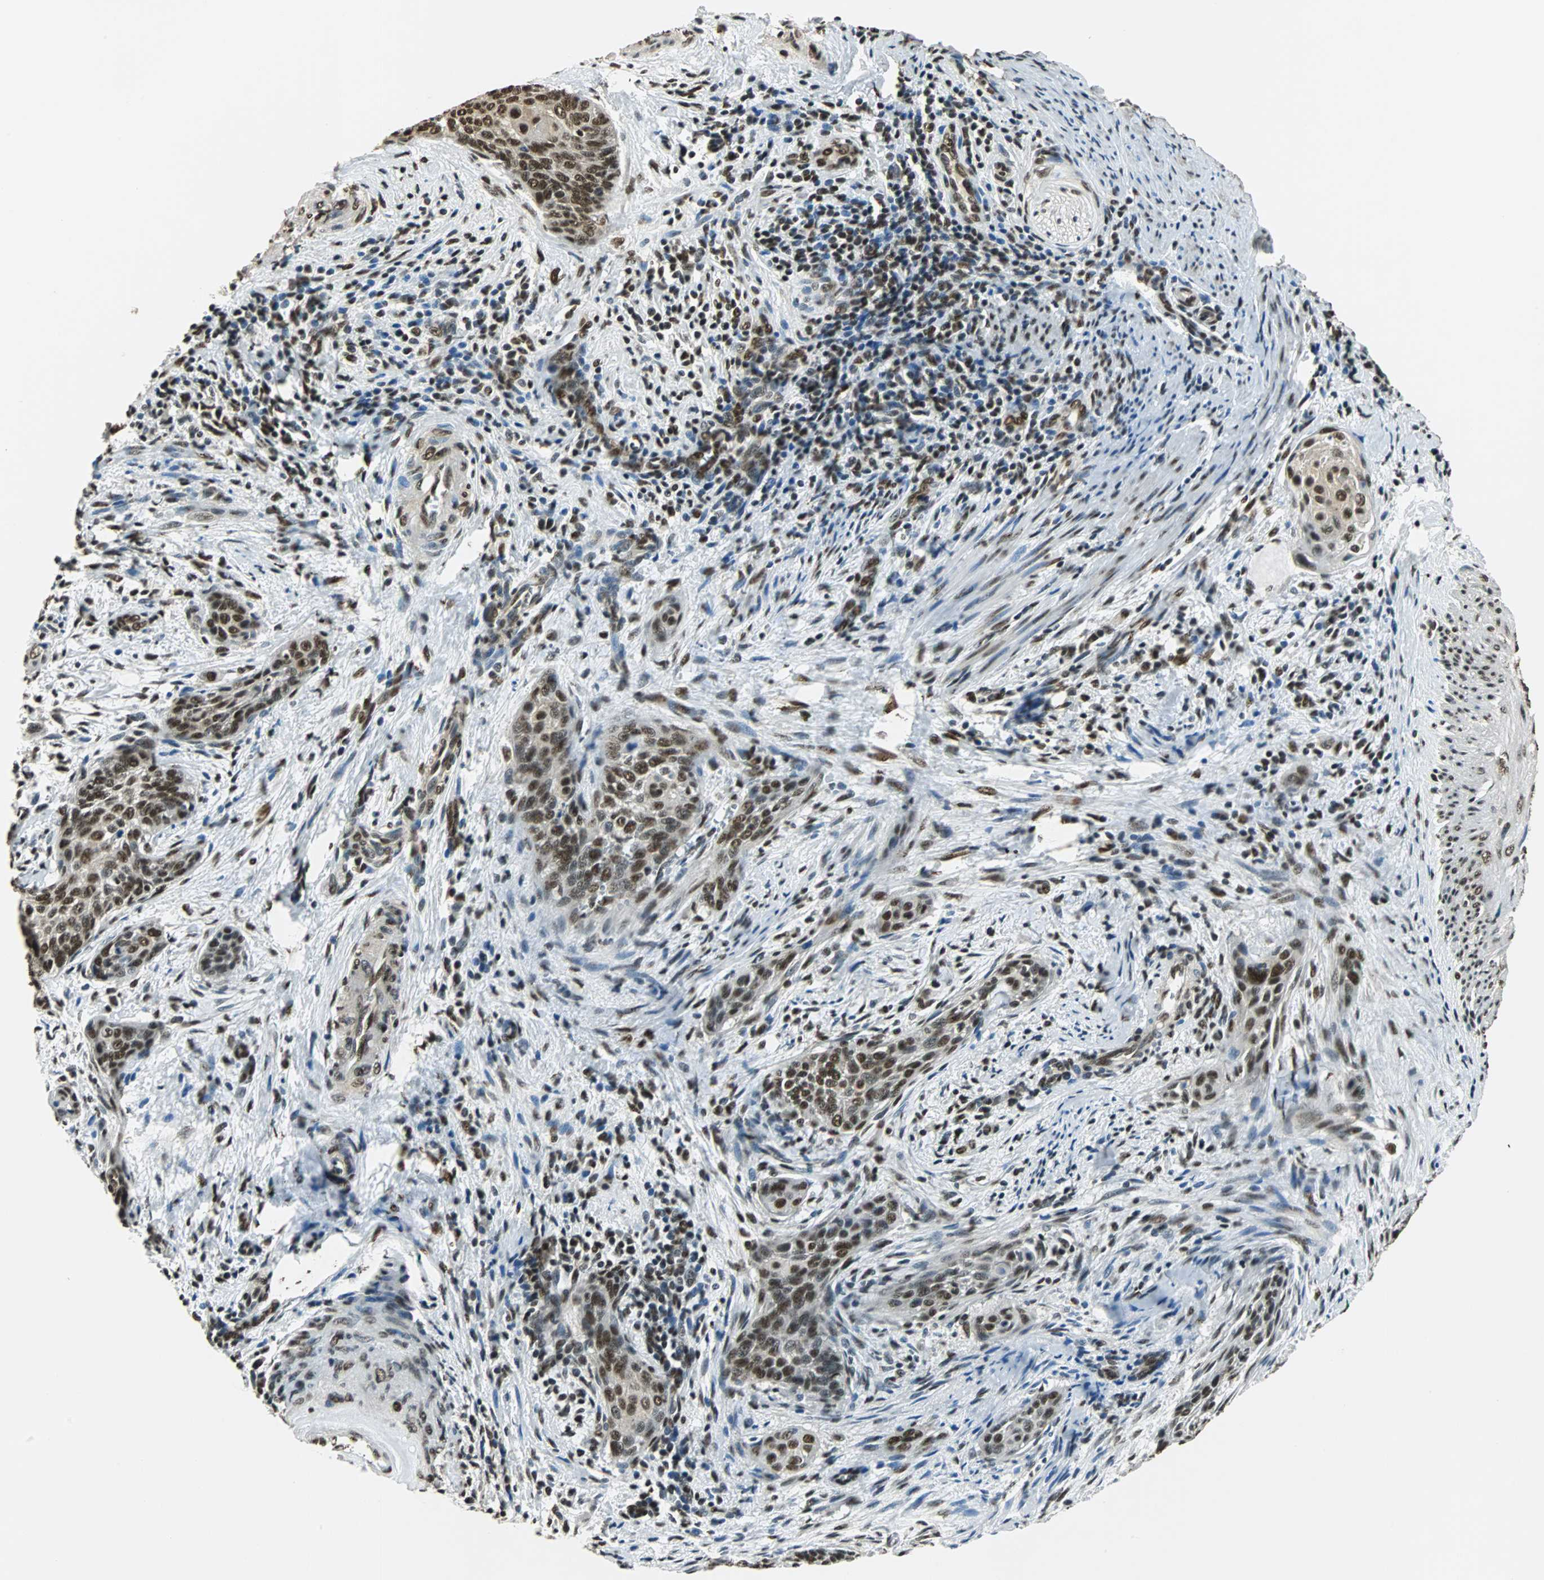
{"staining": {"intensity": "strong", "quantity": ">75%", "location": "nuclear"}, "tissue": "cervical cancer", "cell_type": "Tumor cells", "image_type": "cancer", "snomed": [{"axis": "morphology", "description": "Squamous cell carcinoma, NOS"}, {"axis": "topography", "description": "Cervix"}], "caption": "This histopathology image displays cervical squamous cell carcinoma stained with immunohistochemistry to label a protein in brown. The nuclear of tumor cells show strong positivity for the protein. Nuclei are counter-stained blue.", "gene": "RBM14", "patient": {"sex": "female", "age": 33}}